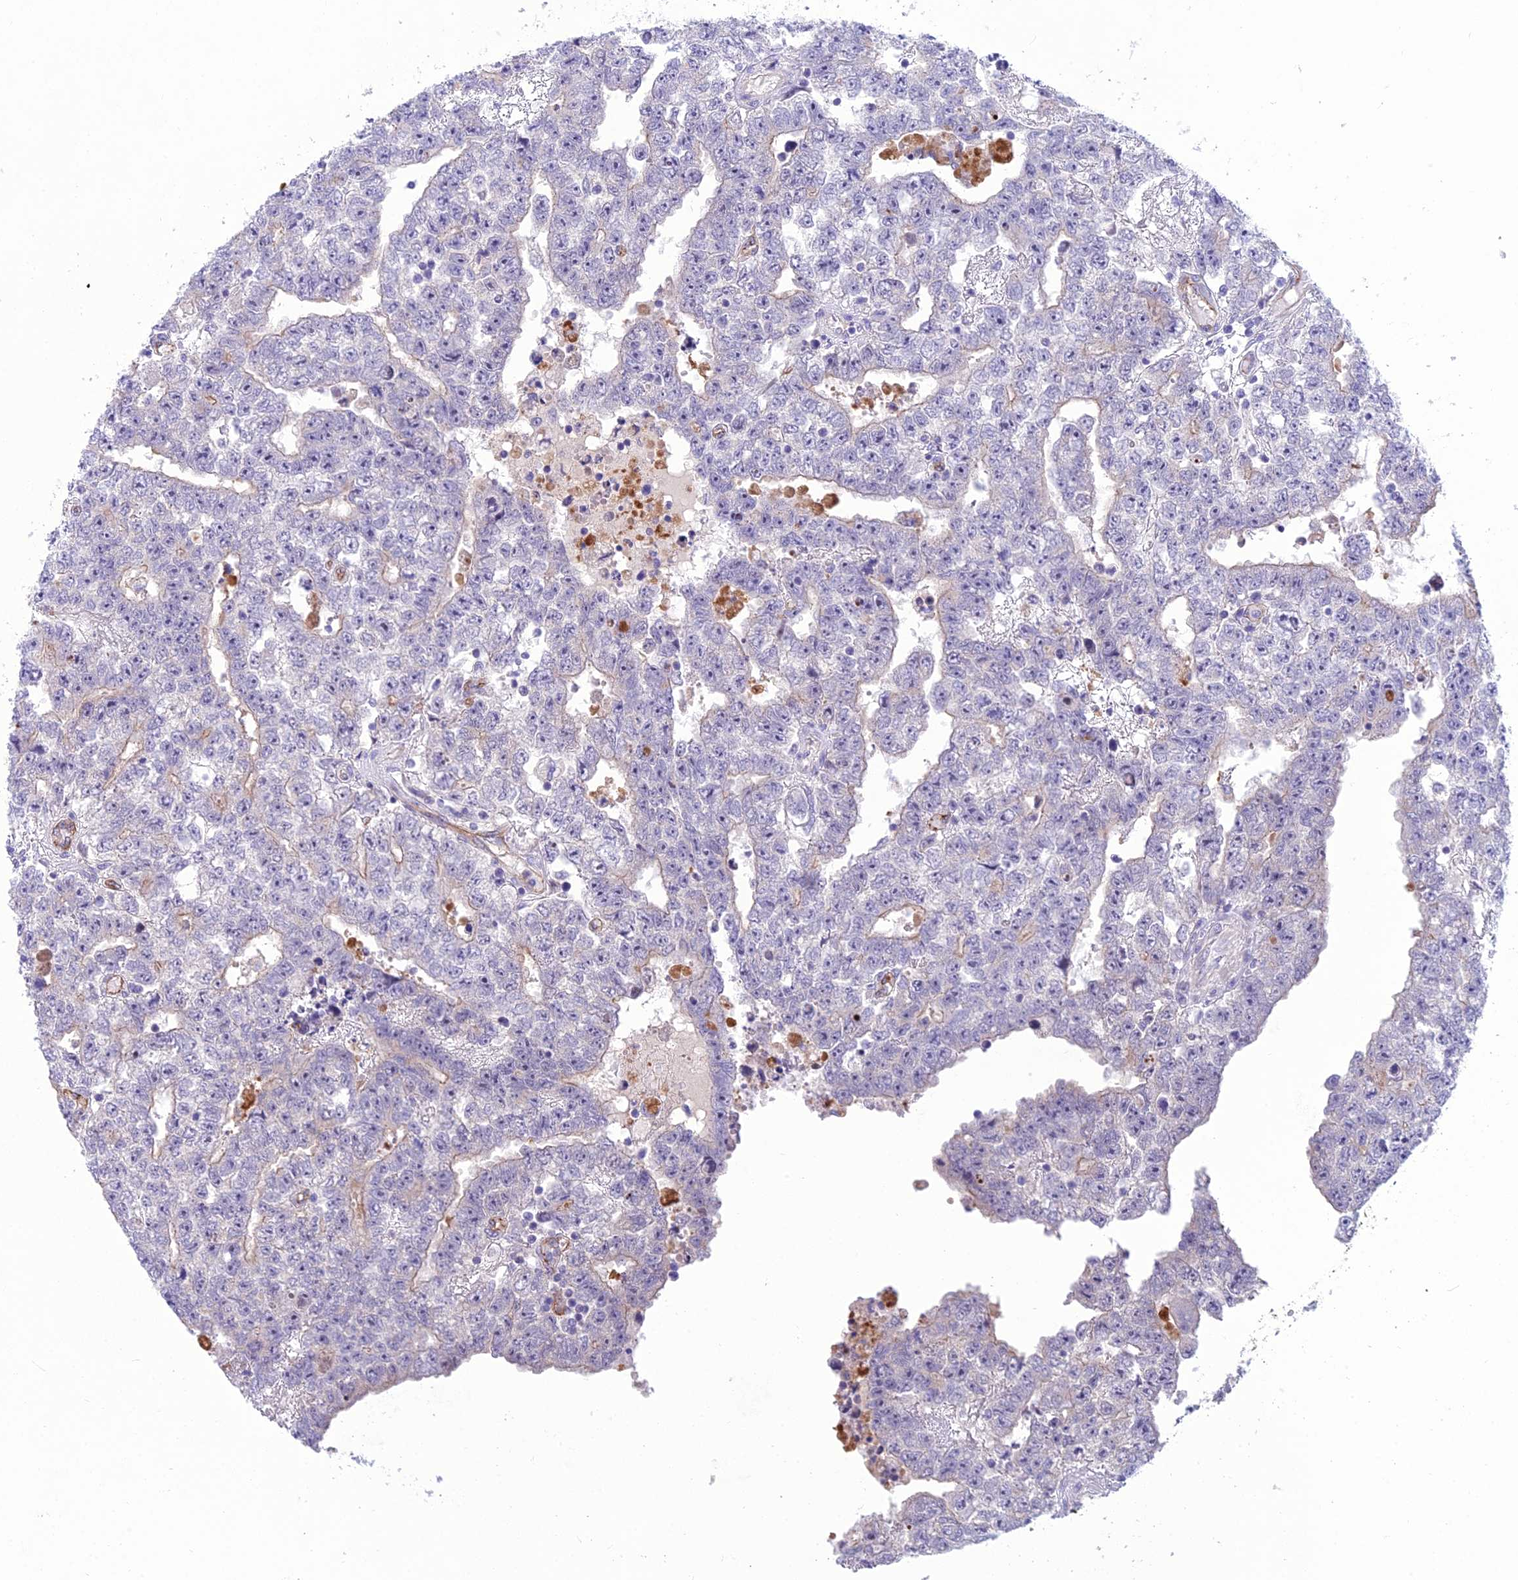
{"staining": {"intensity": "negative", "quantity": "none", "location": "none"}, "tissue": "testis cancer", "cell_type": "Tumor cells", "image_type": "cancer", "snomed": [{"axis": "morphology", "description": "Carcinoma, Embryonal, NOS"}, {"axis": "topography", "description": "Testis"}], "caption": "Human embryonal carcinoma (testis) stained for a protein using immunohistochemistry reveals no expression in tumor cells.", "gene": "BBS7", "patient": {"sex": "male", "age": 25}}